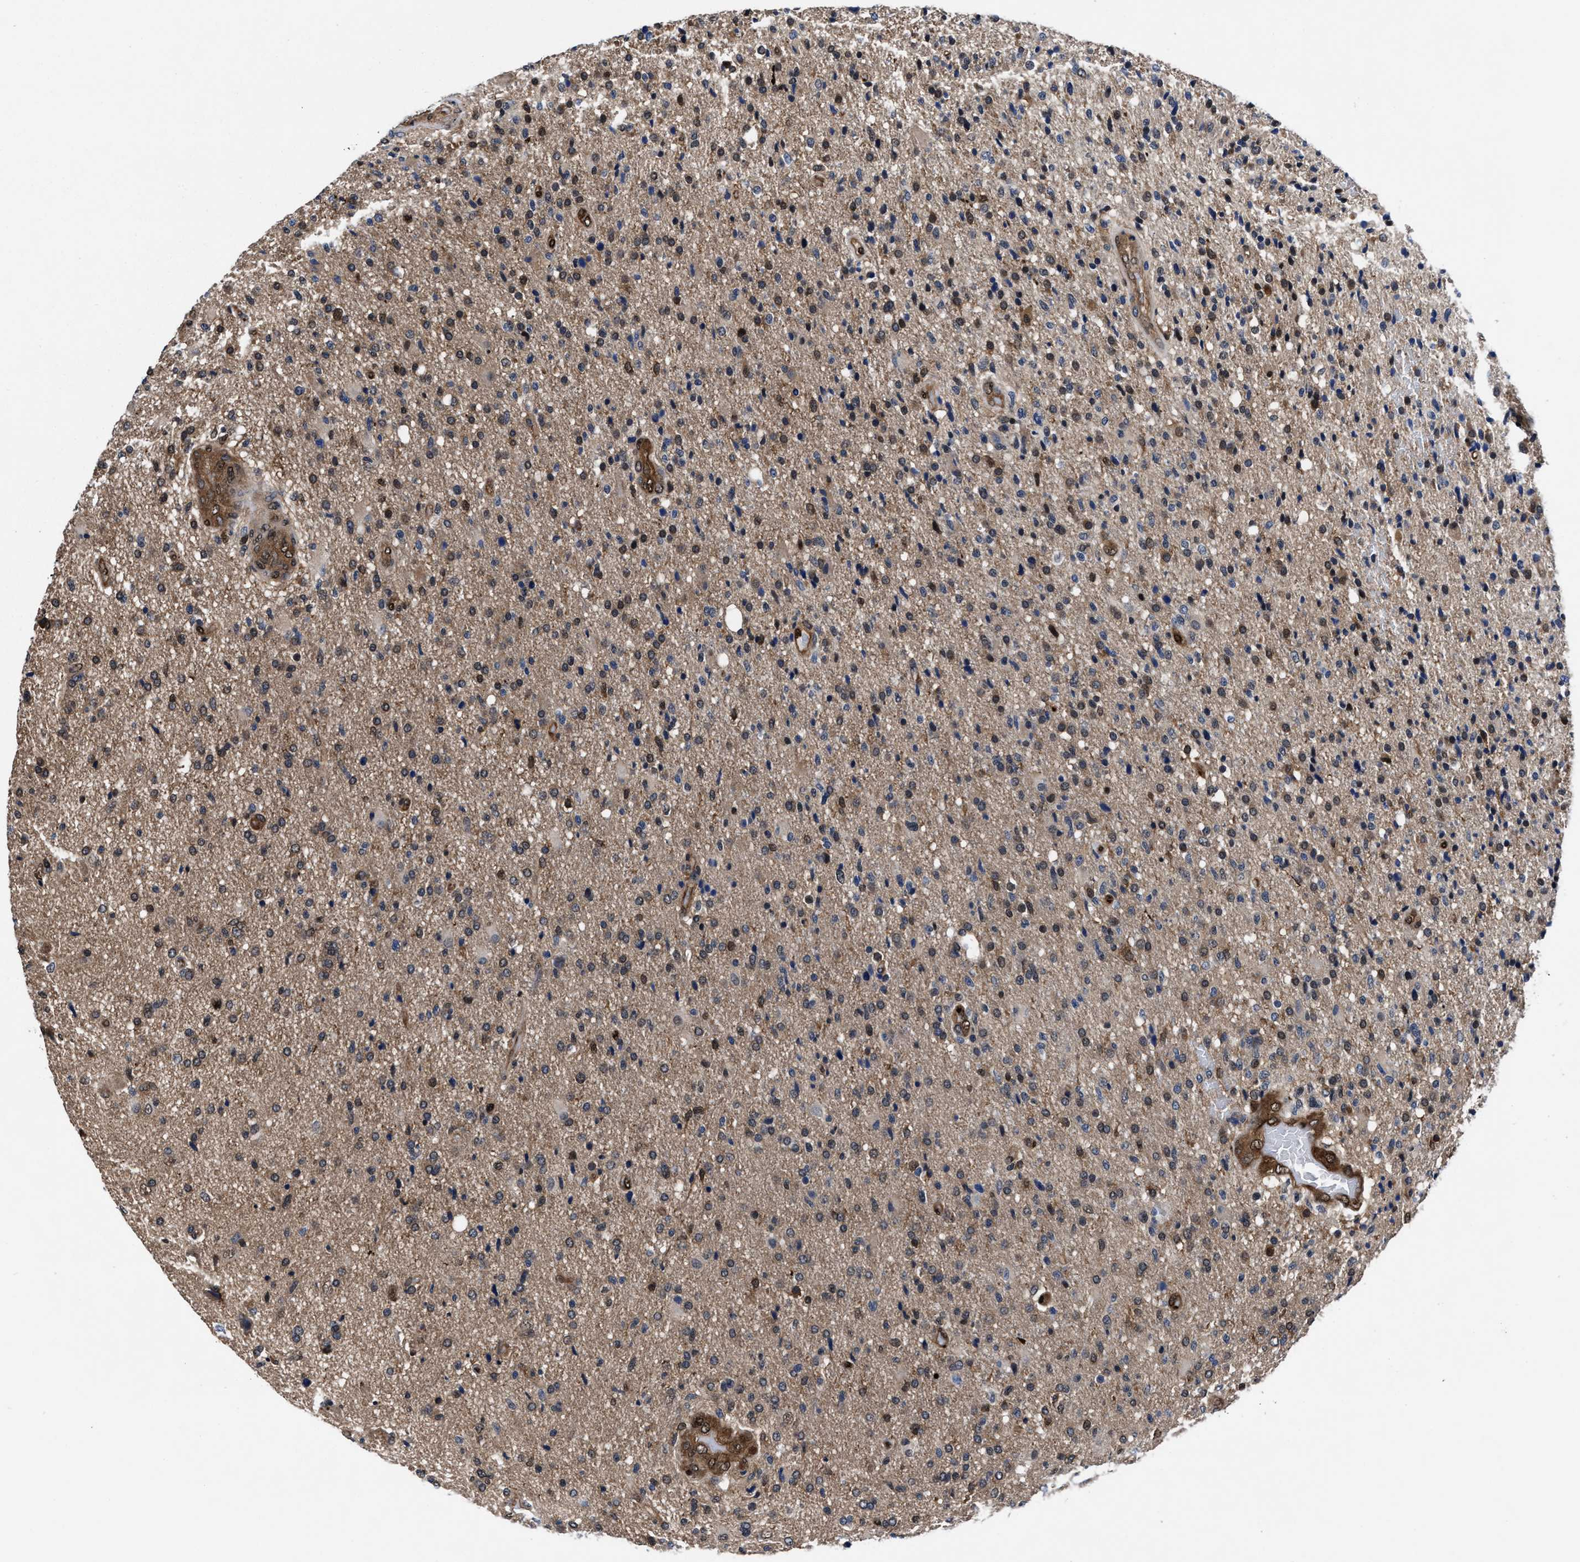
{"staining": {"intensity": "weak", "quantity": ">75%", "location": "cytoplasmic/membranous"}, "tissue": "glioma", "cell_type": "Tumor cells", "image_type": "cancer", "snomed": [{"axis": "morphology", "description": "Glioma, malignant, High grade"}, {"axis": "topography", "description": "Brain"}], "caption": "Tumor cells reveal low levels of weak cytoplasmic/membranous staining in approximately >75% of cells in human malignant high-grade glioma.", "gene": "ACLY", "patient": {"sex": "male", "age": 72}}